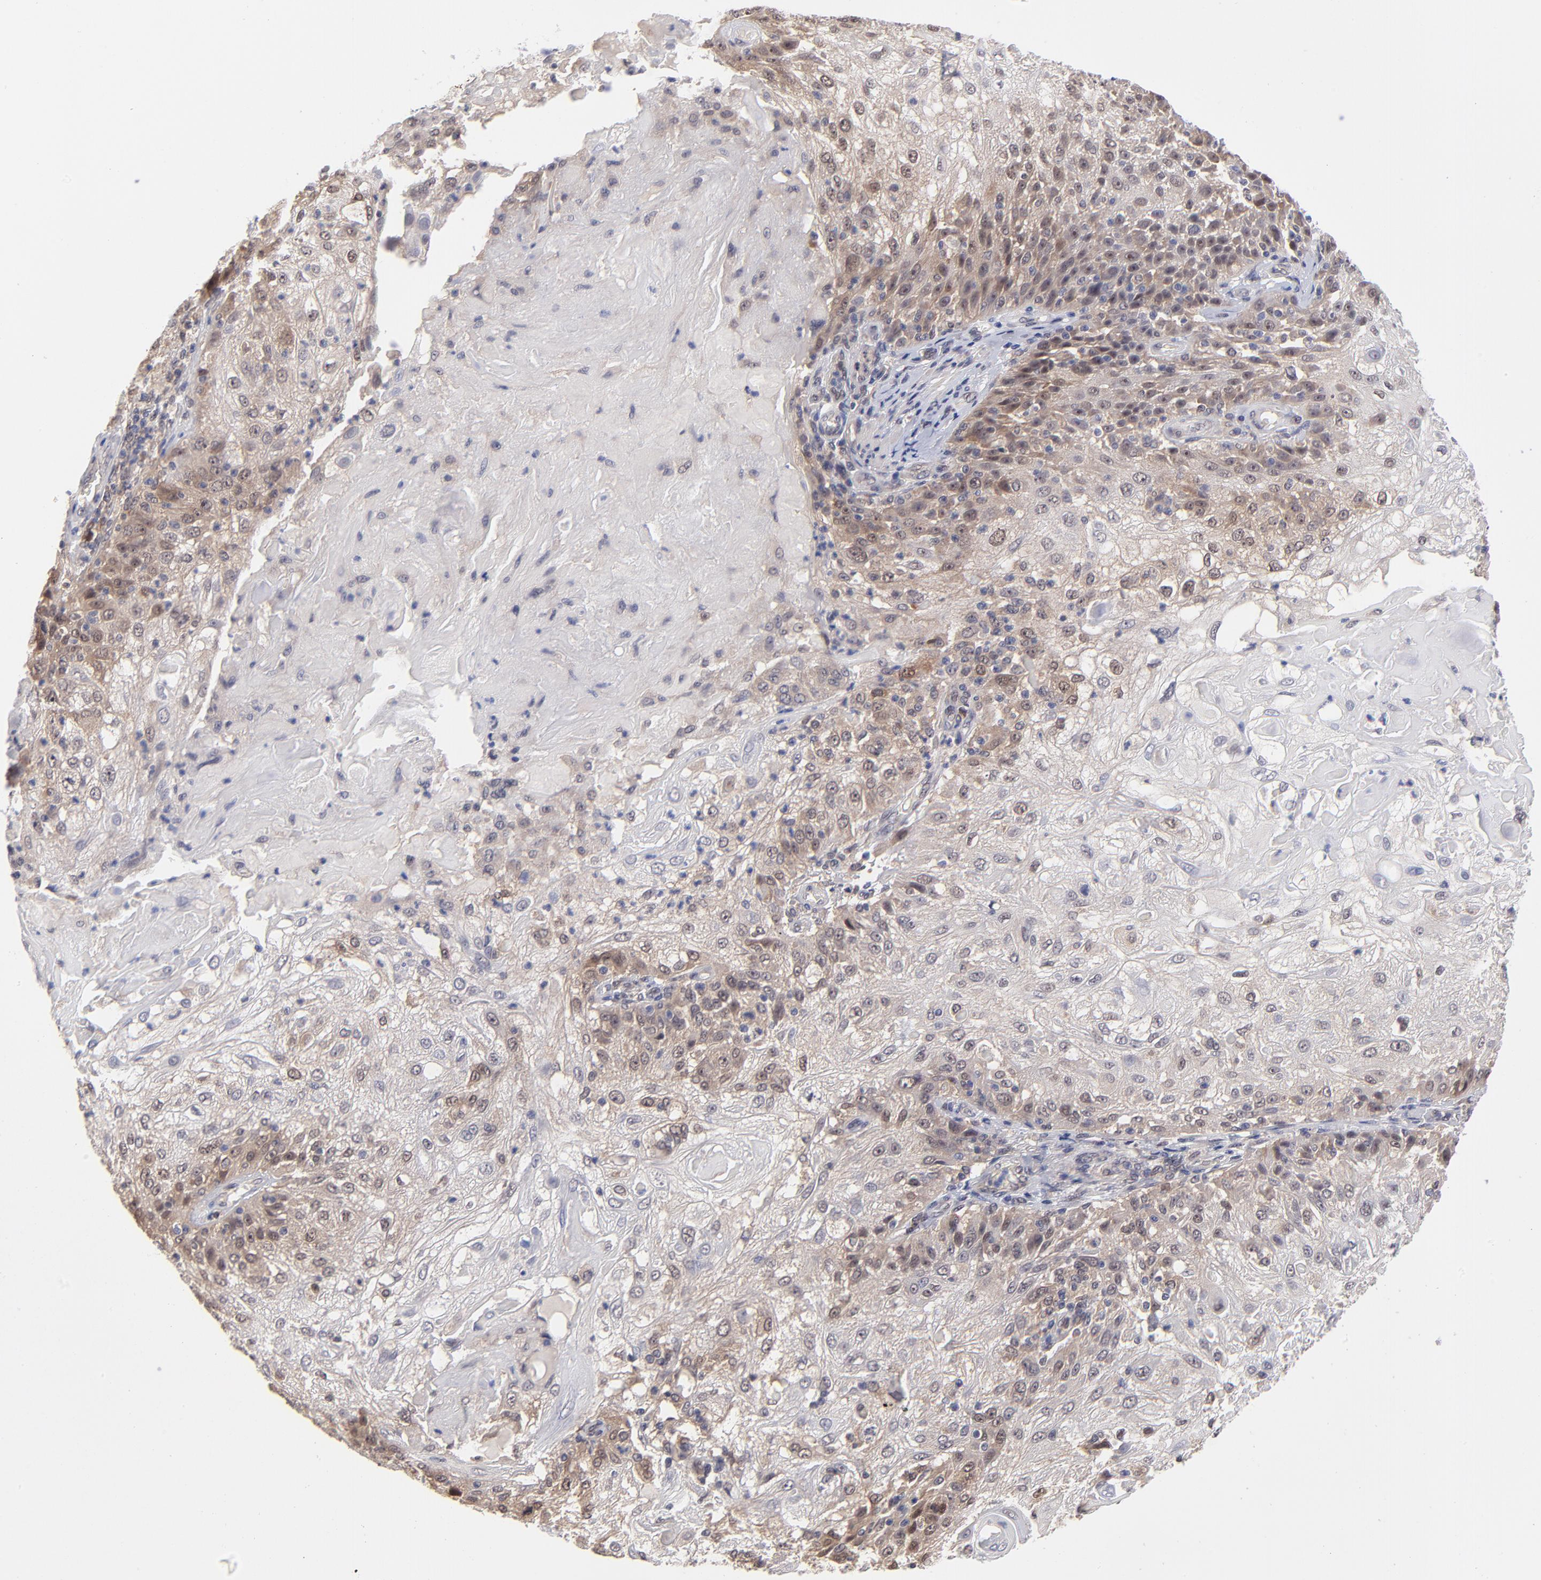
{"staining": {"intensity": "moderate", "quantity": "25%-75%", "location": "cytoplasmic/membranous"}, "tissue": "skin cancer", "cell_type": "Tumor cells", "image_type": "cancer", "snomed": [{"axis": "morphology", "description": "Normal tissue, NOS"}, {"axis": "morphology", "description": "Squamous cell carcinoma, NOS"}, {"axis": "topography", "description": "Skin"}], "caption": "Skin cancer tissue exhibits moderate cytoplasmic/membranous staining in approximately 25%-75% of tumor cells, visualized by immunohistochemistry. Nuclei are stained in blue.", "gene": "UBE2E3", "patient": {"sex": "female", "age": 83}}